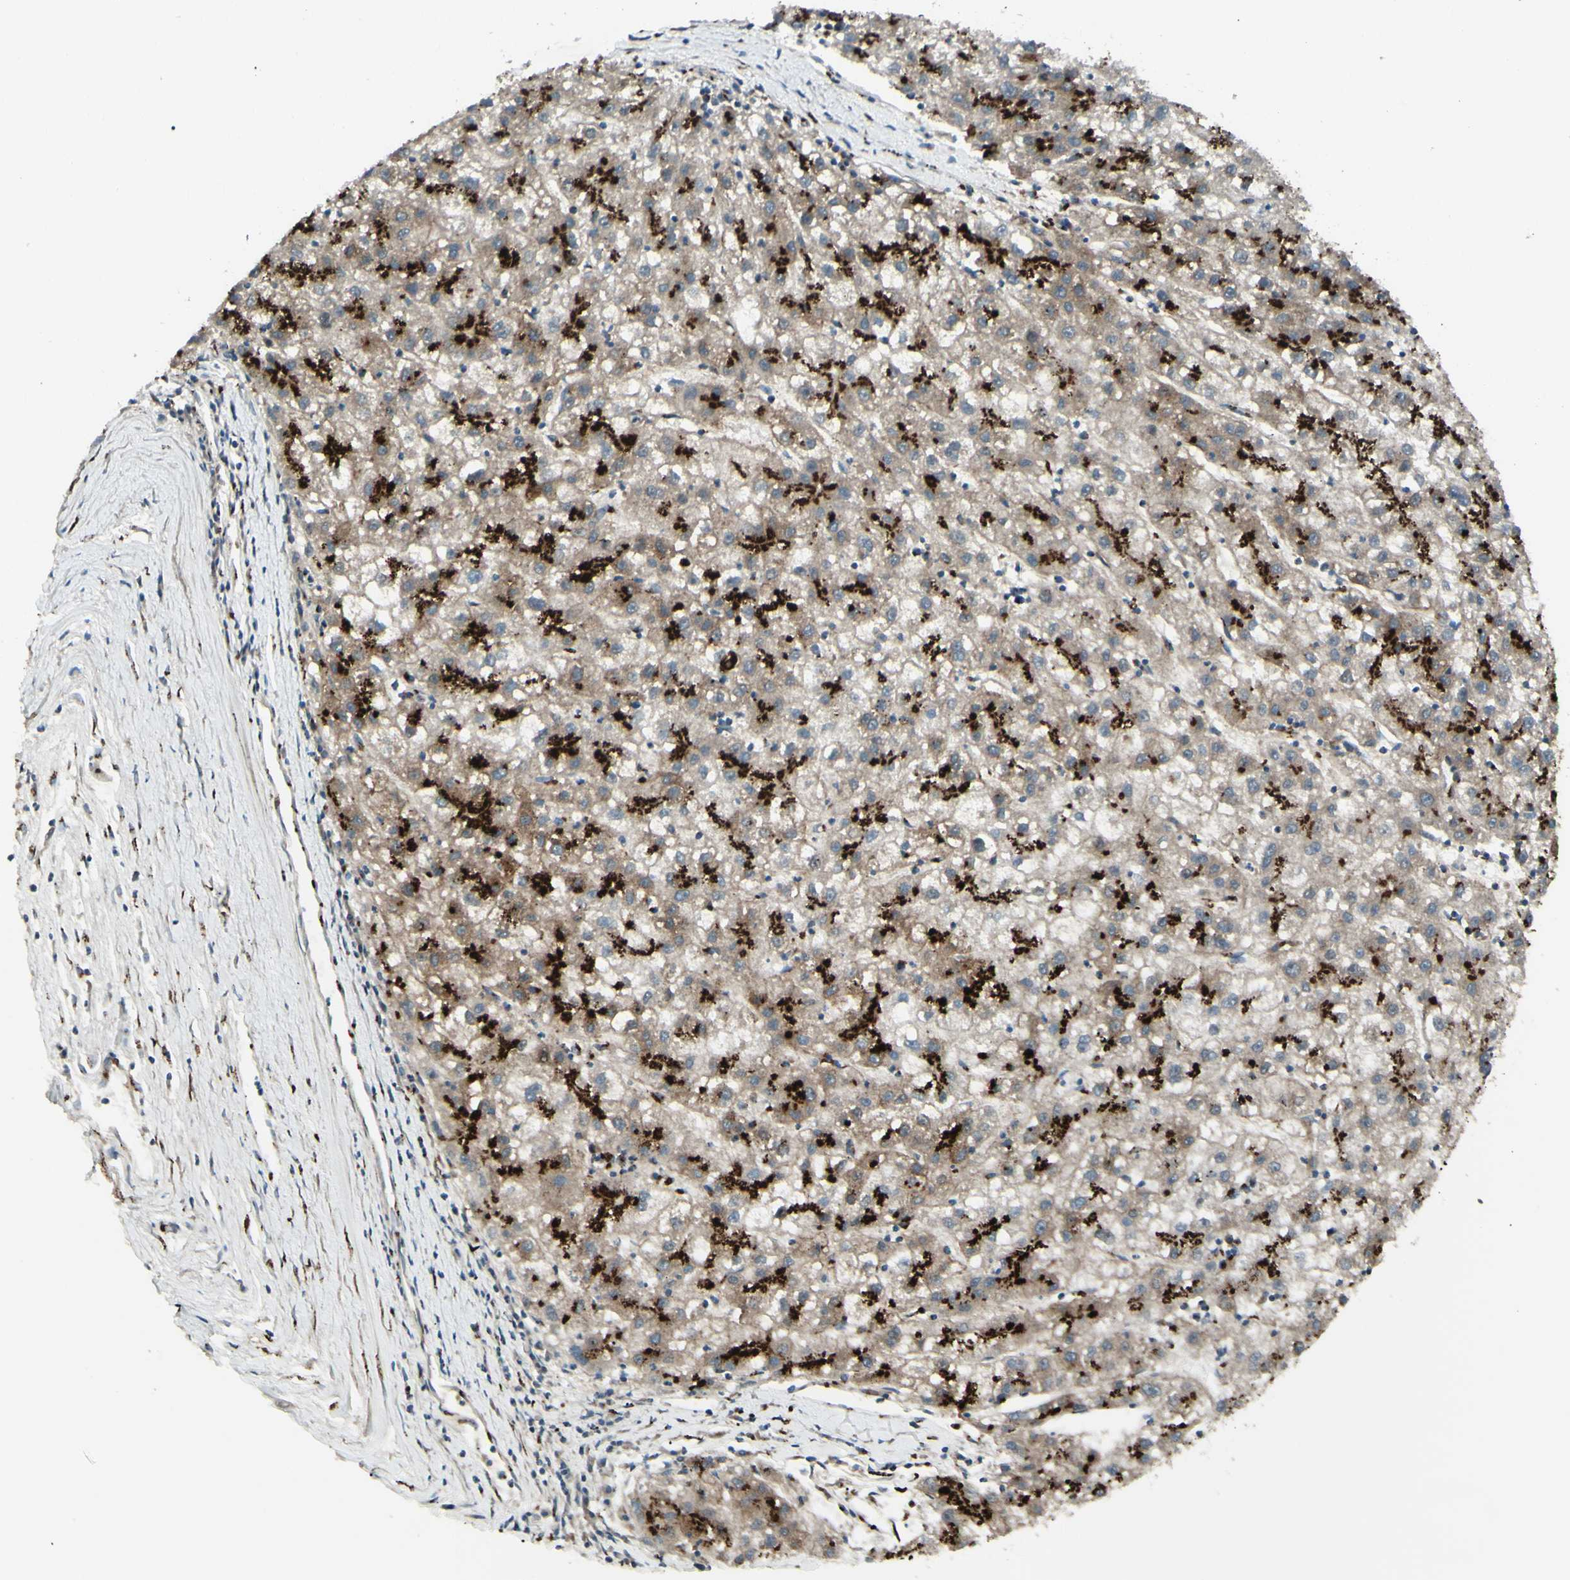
{"staining": {"intensity": "strong", "quantity": ">75%", "location": "cytoplasmic/membranous"}, "tissue": "liver cancer", "cell_type": "Tumor cells", "image_type": "cancer", "snomed": [{"axis": "morphology", "description": "Carcinoma, Hepatocellular, NOS"}, {"axis": "topography", "description": "Liver"}], "caption": "A high amount of strong cytoplasmic/membranous positivity is present in about >75% of tumor cells in liver hepatocellular carcinoma tissue.", "gene": "BPNT2", "patient": {"sex": "male", "age": 72}}